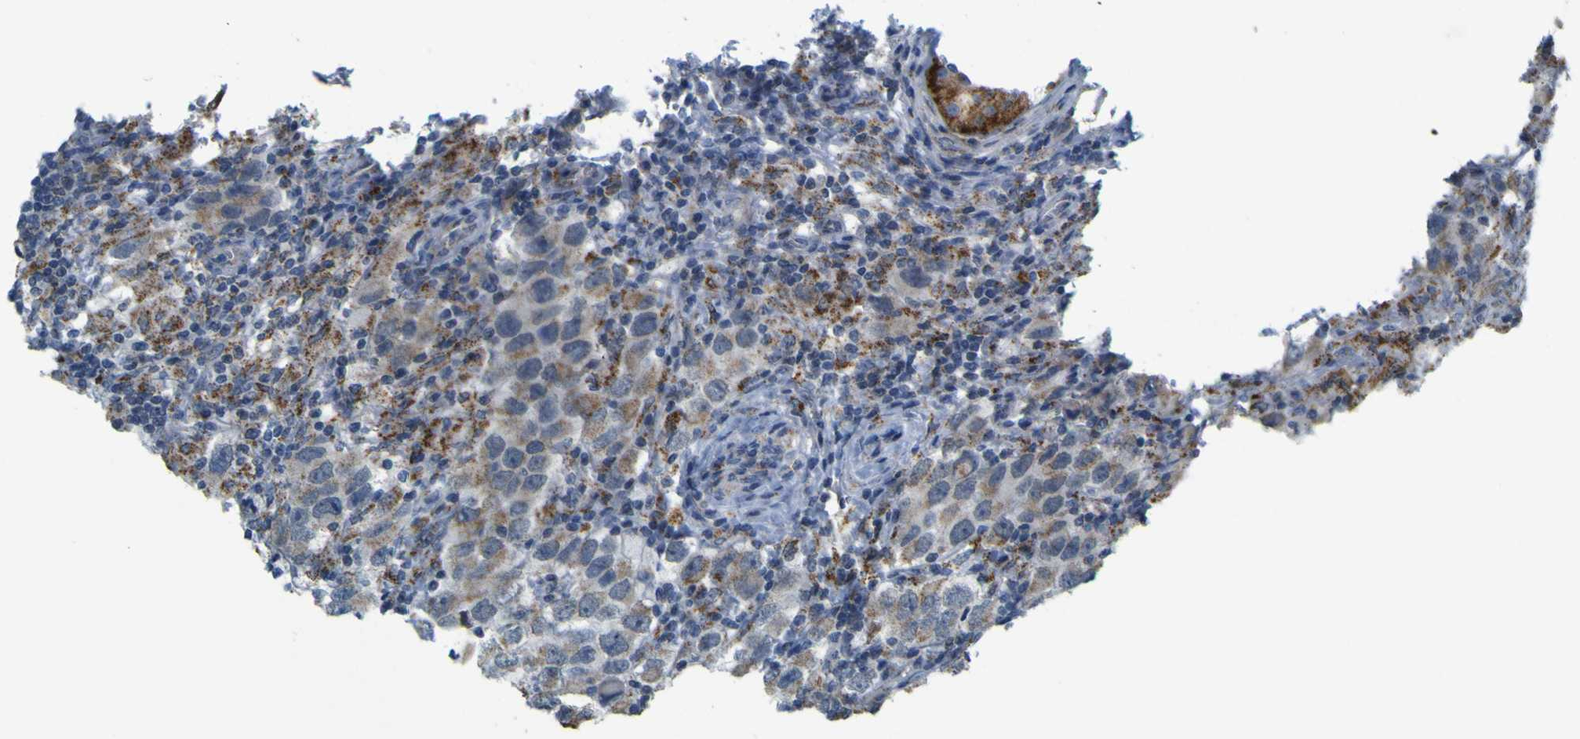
{"staining": {"intensity": "weak", "quantity": "<25%", "location": "cytoplasmic/membranous"}, "tissue": "testis cancer", "cell_type": "Tumor cells", "image_type": "cancer", "snomed": [{"axis": "morphology", "description": "Carcinoma, Embryonal, NOS"}, {"axis": "topography", "description": "Testis"}], "caption": "Testis embryonal carcinoma was stained to show a protein in brown. There is no significant expression in tumor cells.", "gene": "ACBD5", "patient": {"sex": "male", "age": 21}}